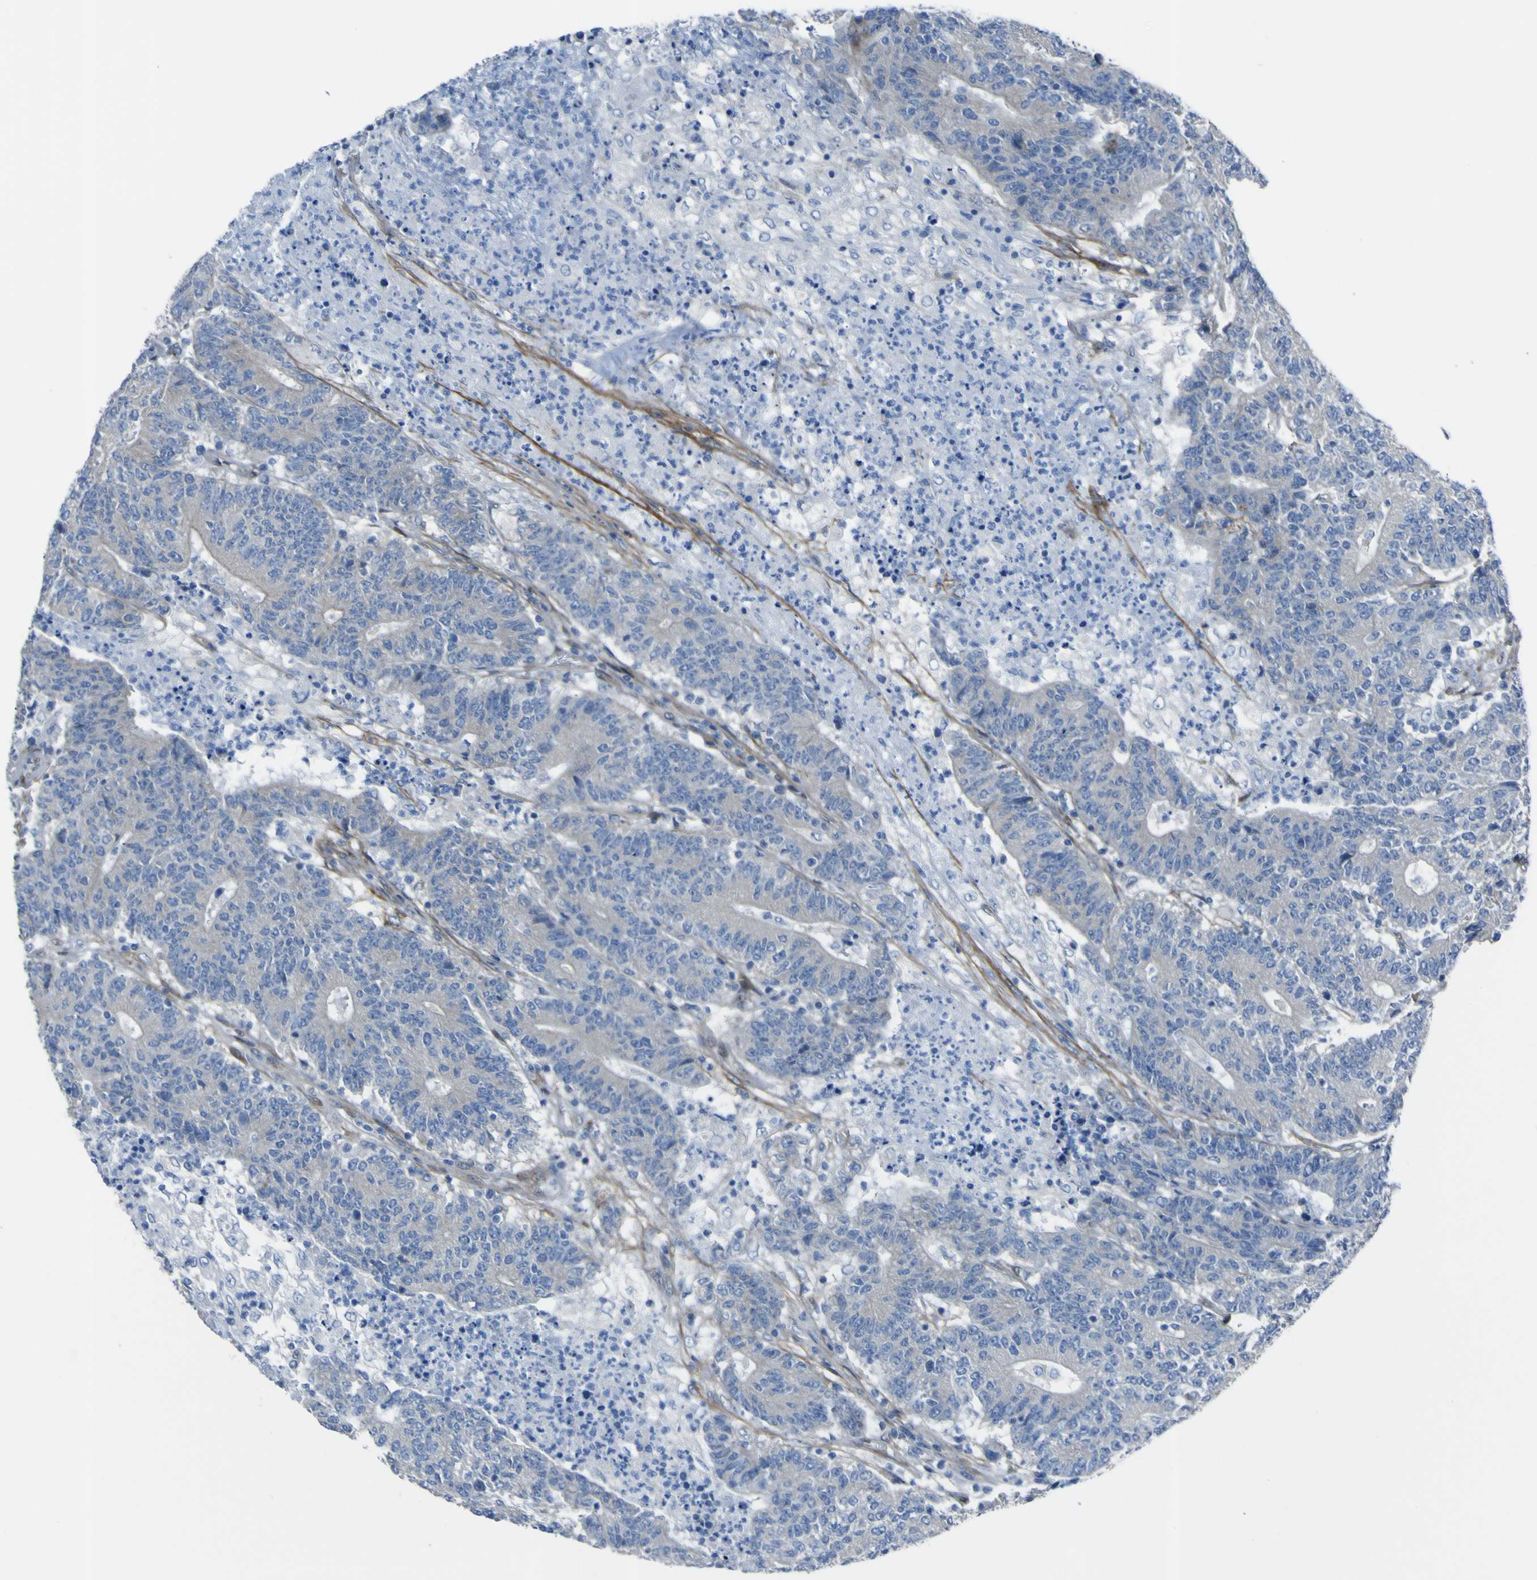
{"staining": {"intensity": "negative", "quantity": "none", "location": "none"}, "tissue": "colorectal cancer", "cell_type": "Tumor cells", "image_type": "cancer", "snomed": [{"axis": "morphology", "description": "Normal tissue, NOS"}, {"axis": "morphology", "description": "Adenocarcinoma, NOS"}, {"axis": "topography", "description": "Colon"}], "caption": "Human adenocarcinoma (colorectal) stained for a protein using immunohistochemistry (IHC) demonstrates no positivity in tumor cells.", "gene": "LRRN1", "patient": {"sex": "female", "age": 75}}